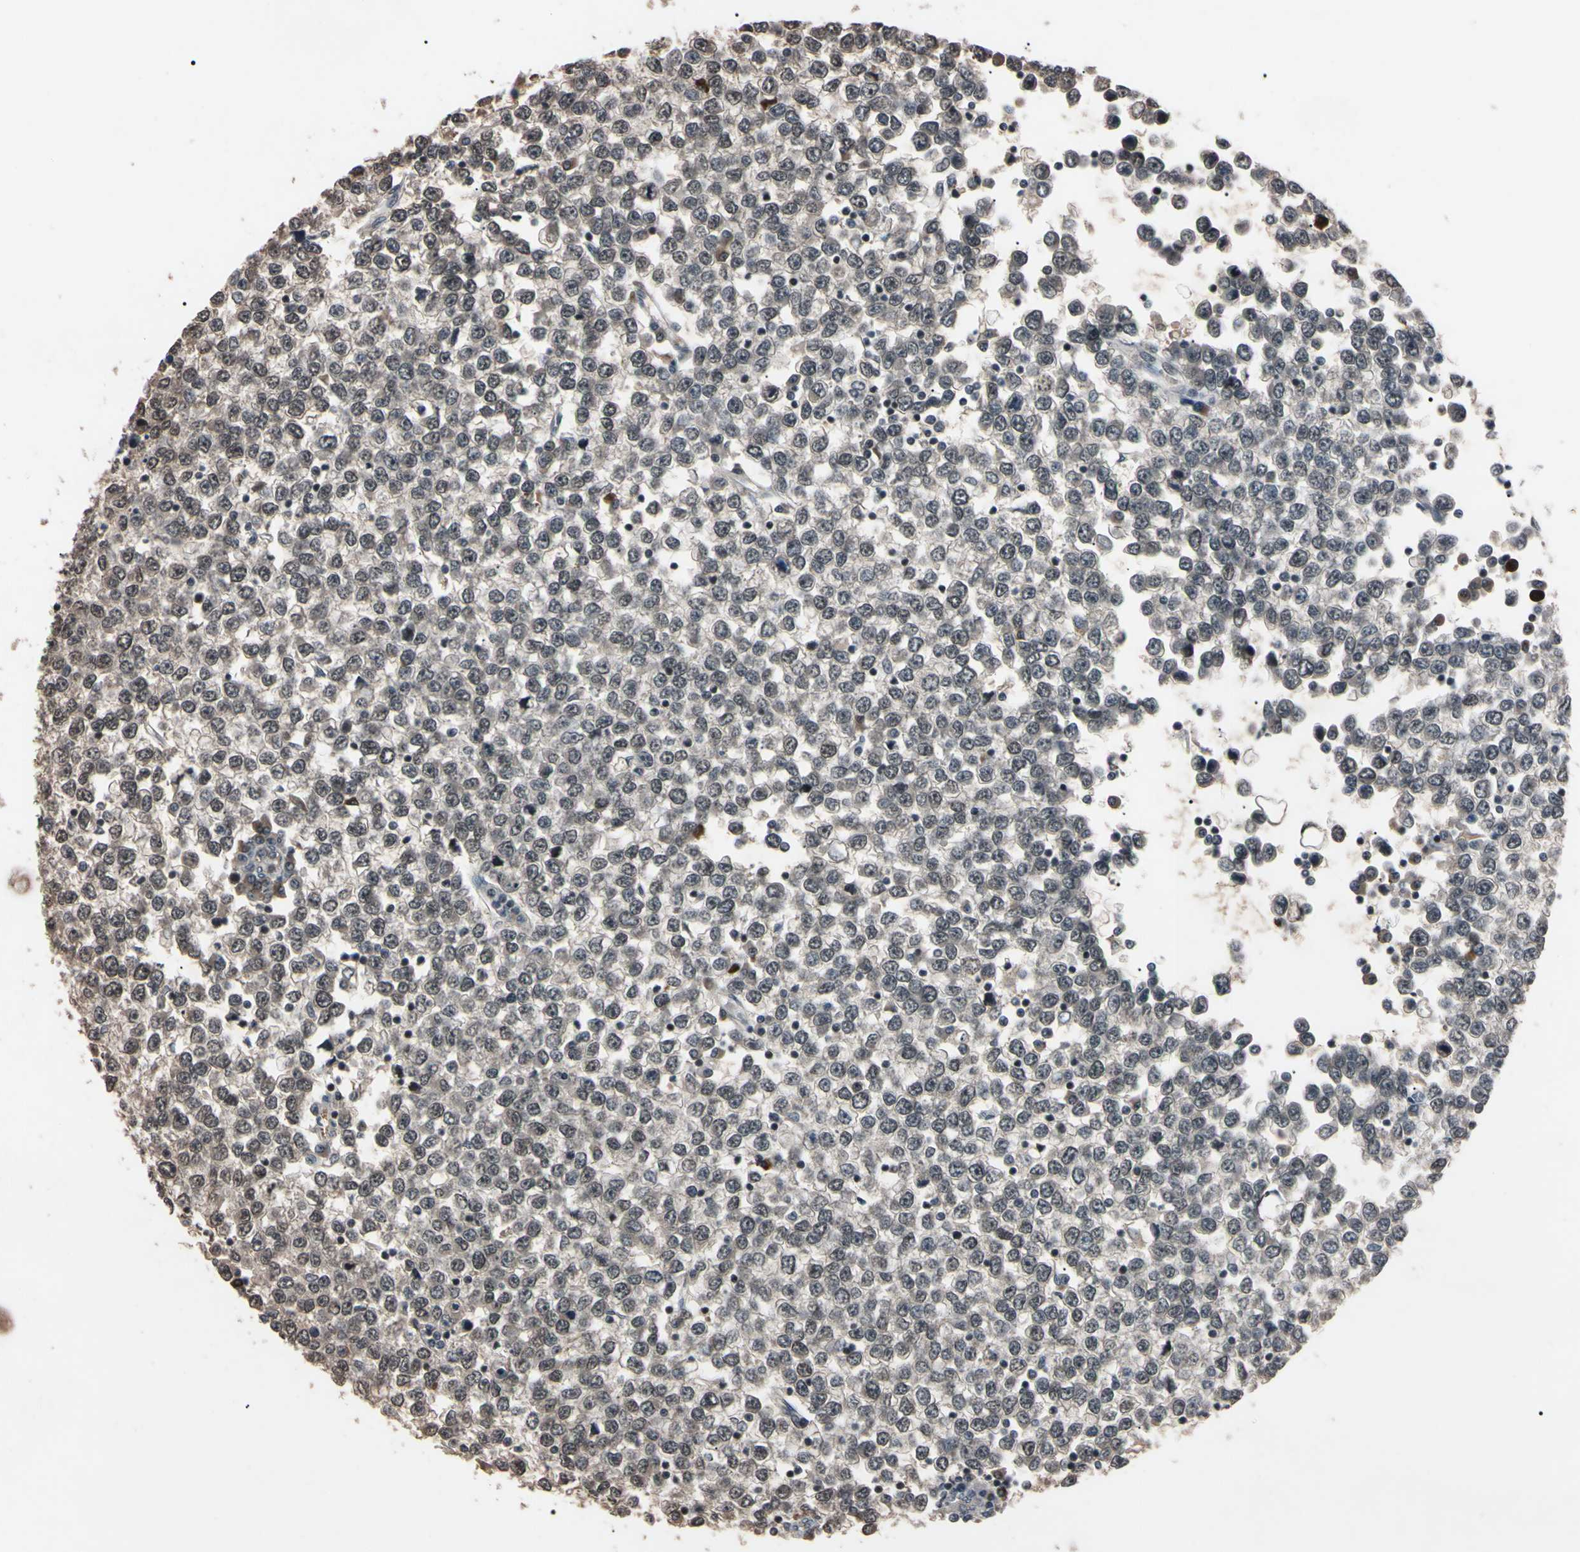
{"staining": {"intensity": "negative", "quantity": "none", "location": "none"}, "tissue": "testis cancer", "cell_type": "Tumor cells", "image_type": "cancer", "snomed": [{"axis": "morphology", "description": "Seminoma, NOS"}, {"axis": "topography", "description": "Testis"}], "caption": "DAB immunohistochemical staining of testis cancer exhibits no significant staining in tumor cells.", "gene": "YY1", "patient": {"sex": "male", "age": 65}}